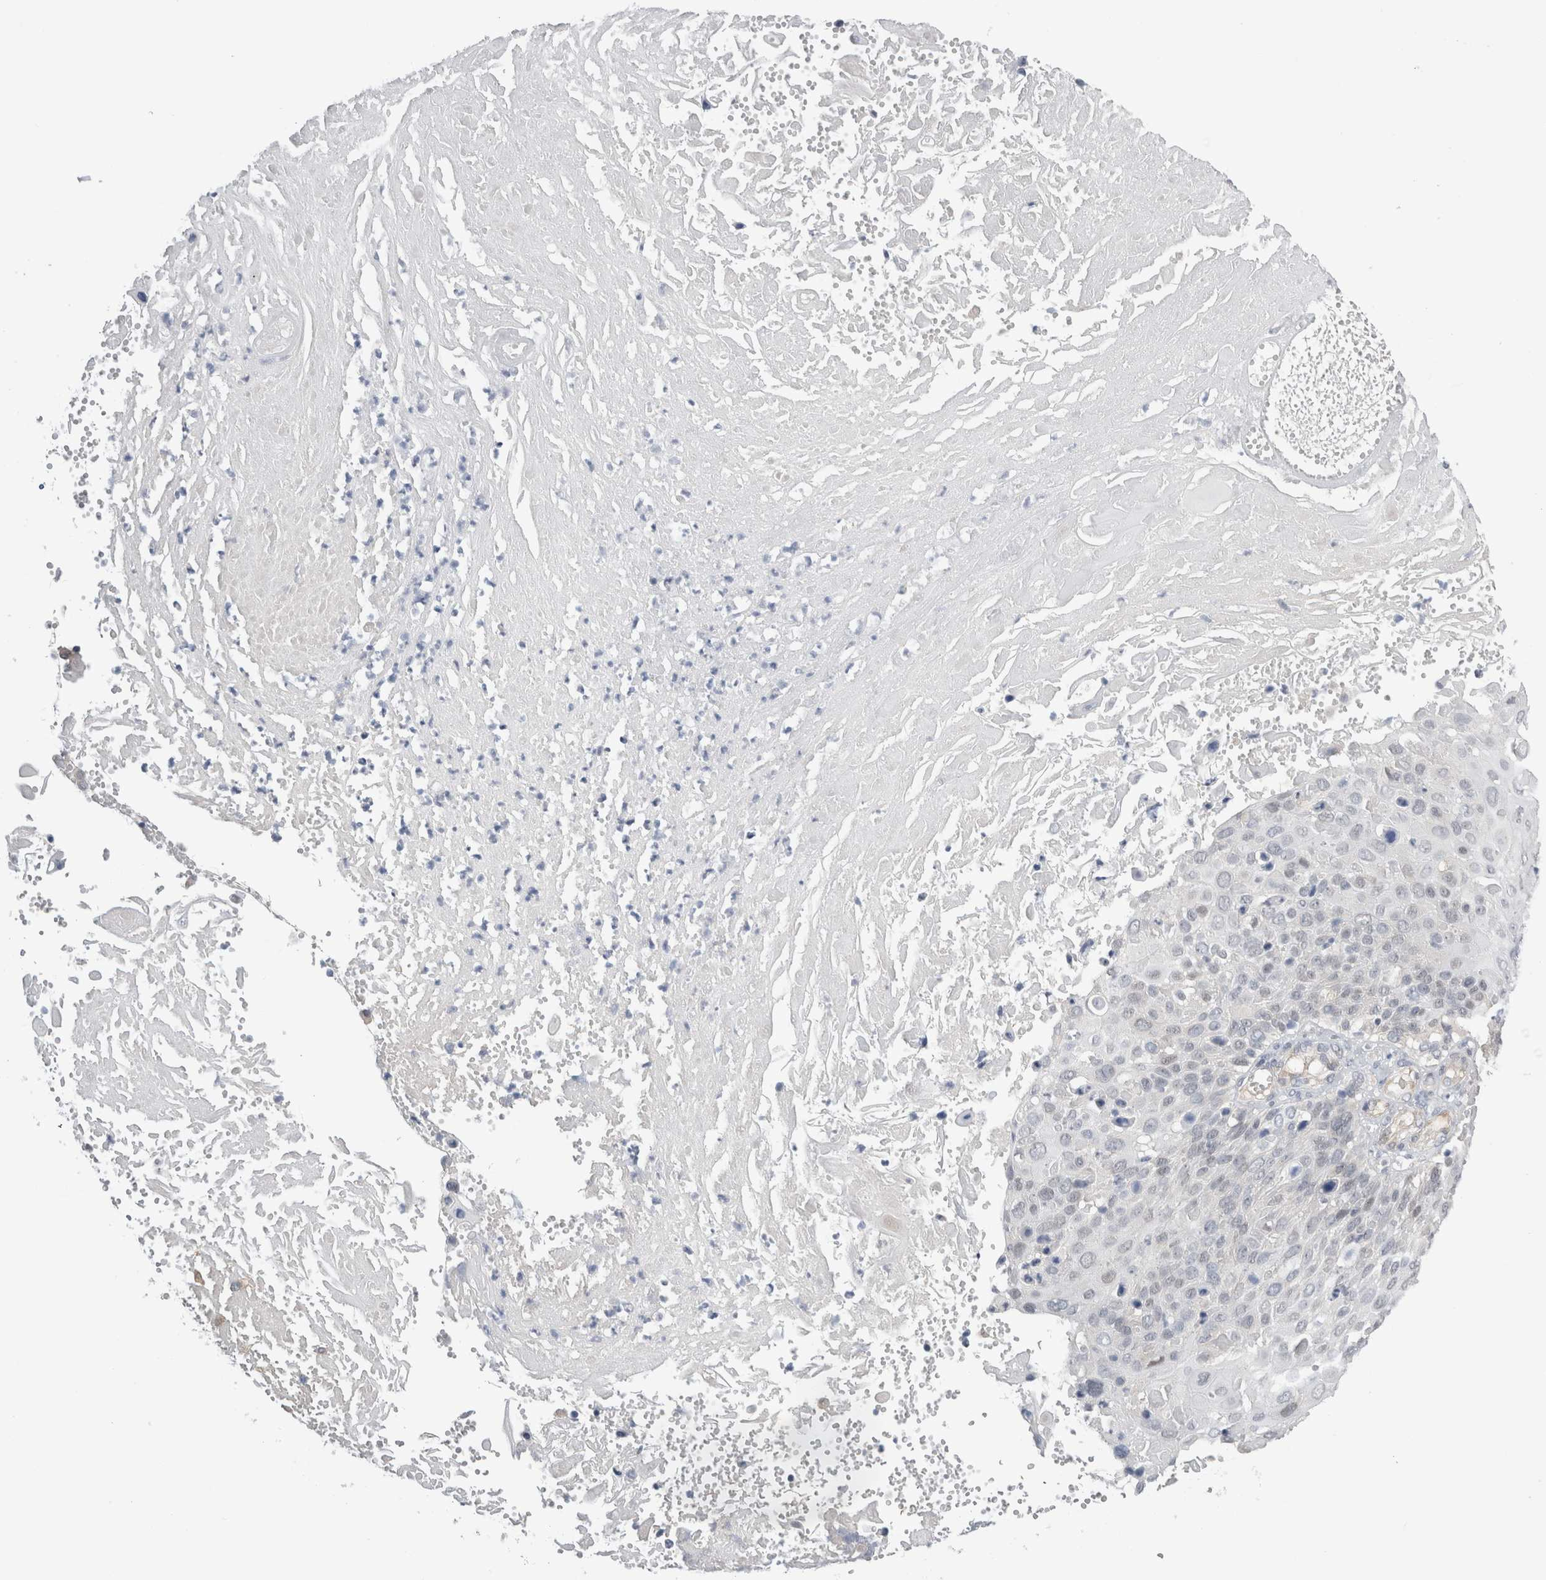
{"staining": {"intensity": "negative", "quantity": "none", "location": "none"}, "tissue": "cervical cancer", "cell_type": "Tumor cells", "image_type": "cancer", "snomed": [{"axis": "morphology", "description": "Squamous cell carcinoma, NOS"}, {"axis": "topography", "description": "Cervix"}], "caption": "DAB immunohistochemical staining of cervical squamous cell carcinoma displays no significant expression in tumor cells. (Brightfield microscopy of DAB immunohistochemistry (IHC) at high magnification).", "gene": "TAFA5", "patient": {"sex": "female", "age": 74}}